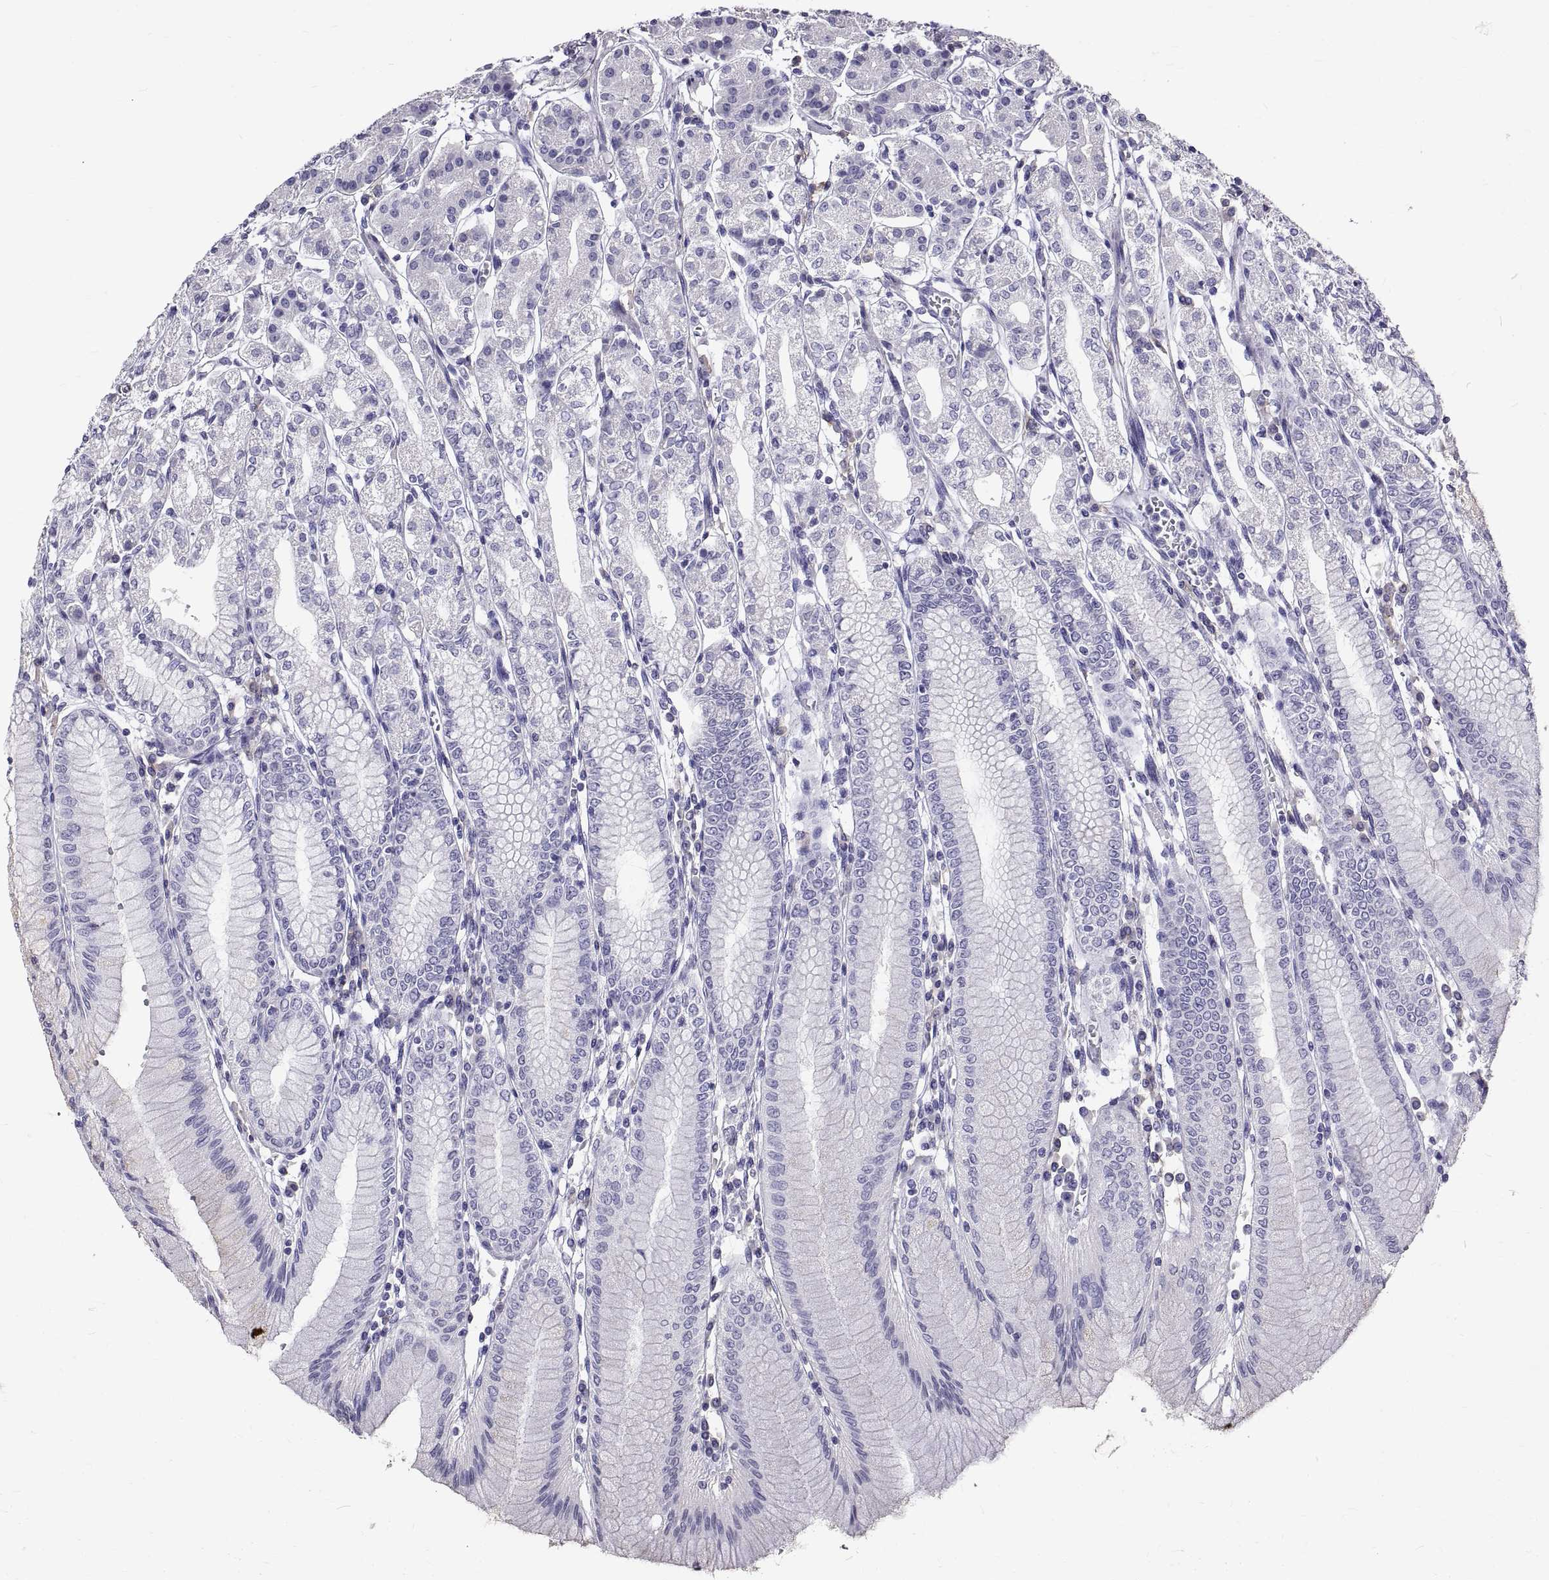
{"staining": {"intensity": "negative", "quantity": "none", "location": "none"}, "tissue": "stomach", "cell_type": "Glandular cells", "image_type": "normal", "snomed": [{"axis": "morphology", "description": "Normal tissue, NOS"}, {"axis": "topography", "description": "Skeletal muscle"}, {"axis": "topography", "description": "Stomach"}], "caption": "A high-resolution micrograph shows IHC staining of unremarkable stomach, which demonstrates no significant positivity in glandular cells. (Immunohistochemistry, brightfield microscopy, high magnification).", "gene": "GNG12", "patient": {"sex": "female", "age": 57}}